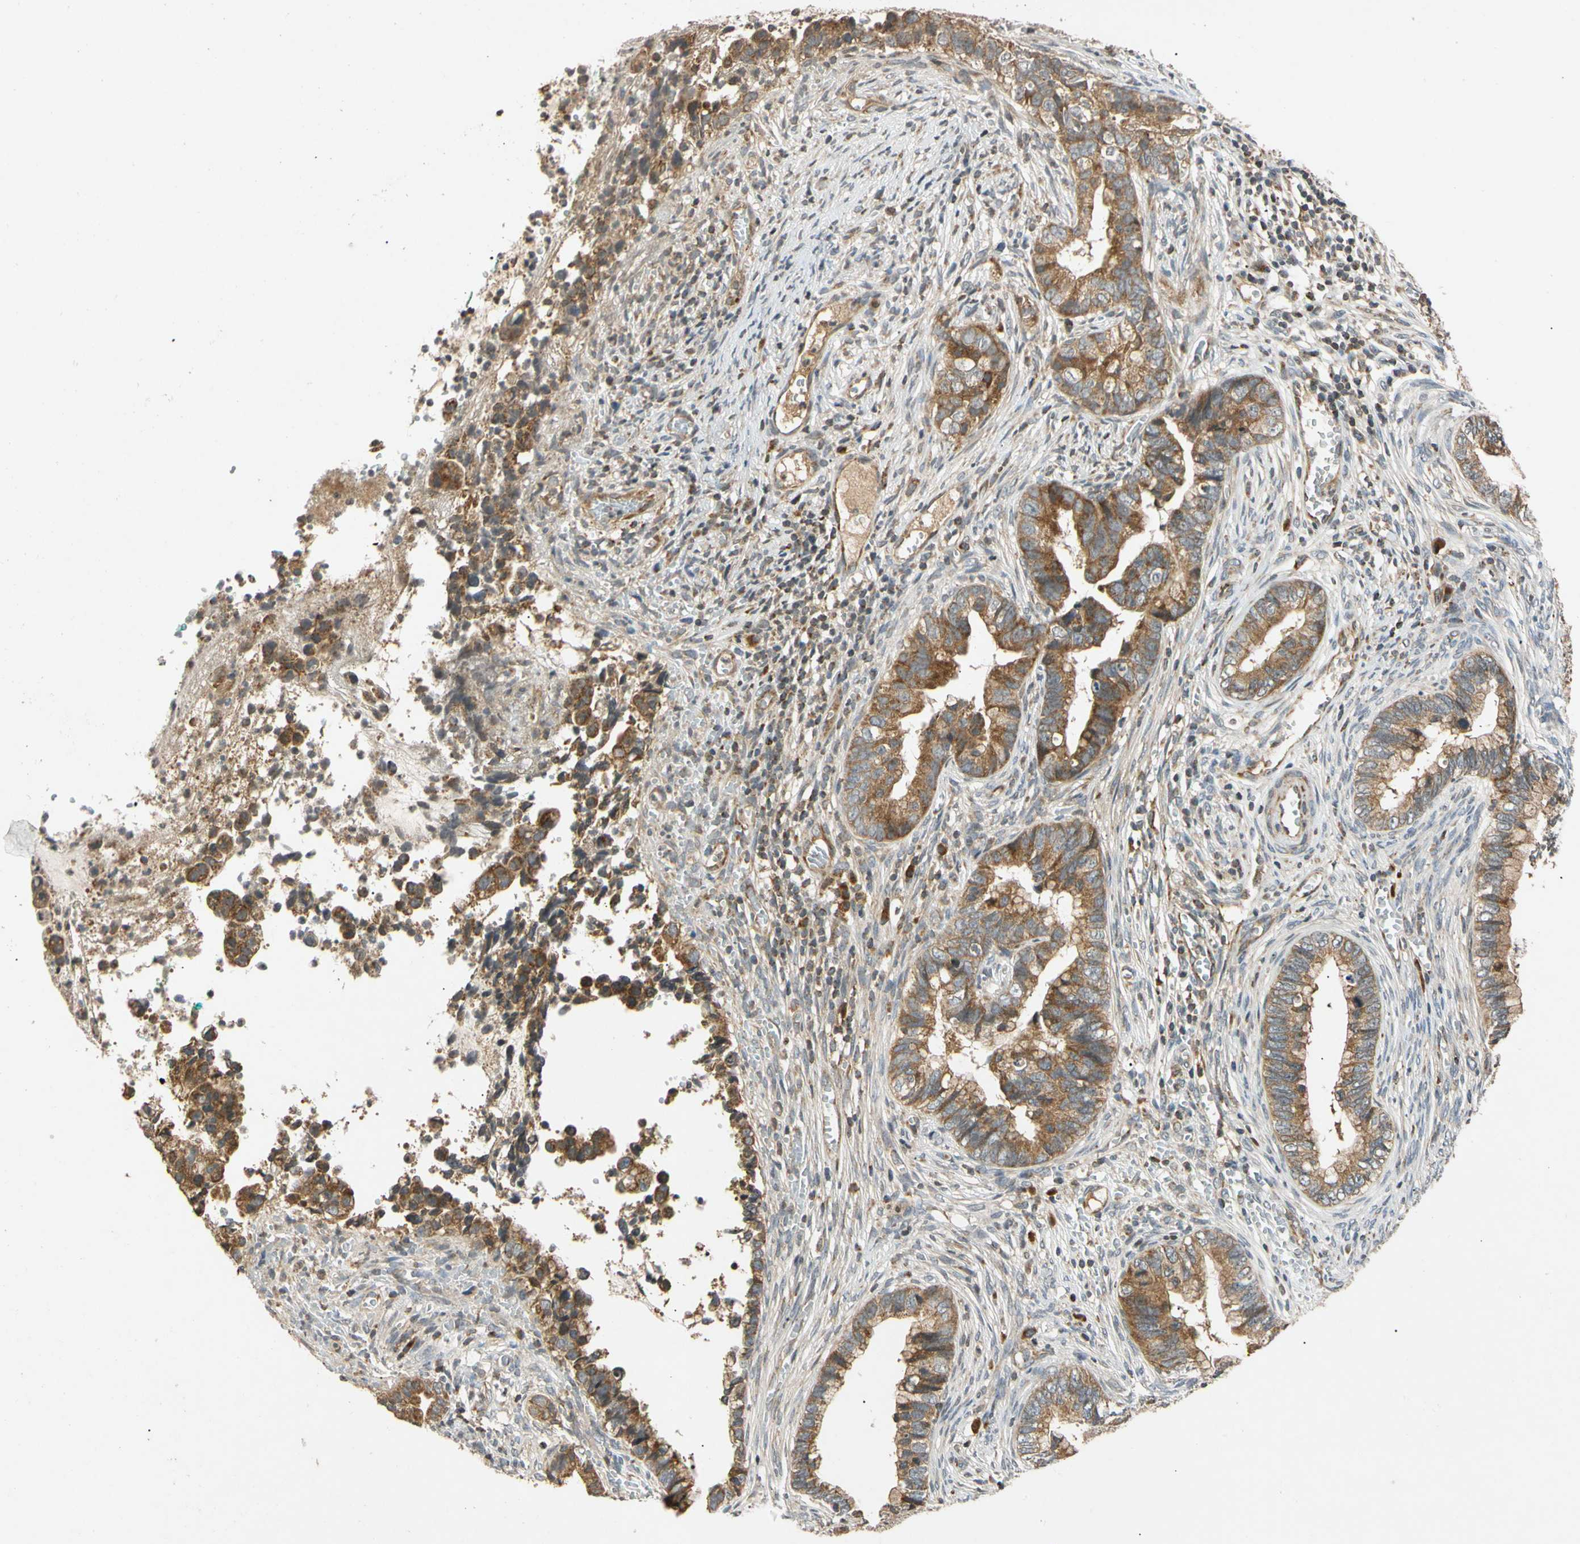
{"staining": {"intensity": "strong", "quantity": ">75%", "location": "cytoplasmic/membranous"}, "tissue": "cervical cancer", "cell_type": "Tumor cells", "image_type": "cancer", "snomed": [{"axis": "morphology", "description": "Adenocarcinoma, NOS"}, {"axis": "topography", "description": "Cervix"}], "caption": "Protein staining shows strong cytoplasmic/membranous expression in approximately >75% of tumor cells in cervical adenocarcinoma.", "gene": "MRPS22", "patient": {"sex": "female", "age": 44}}